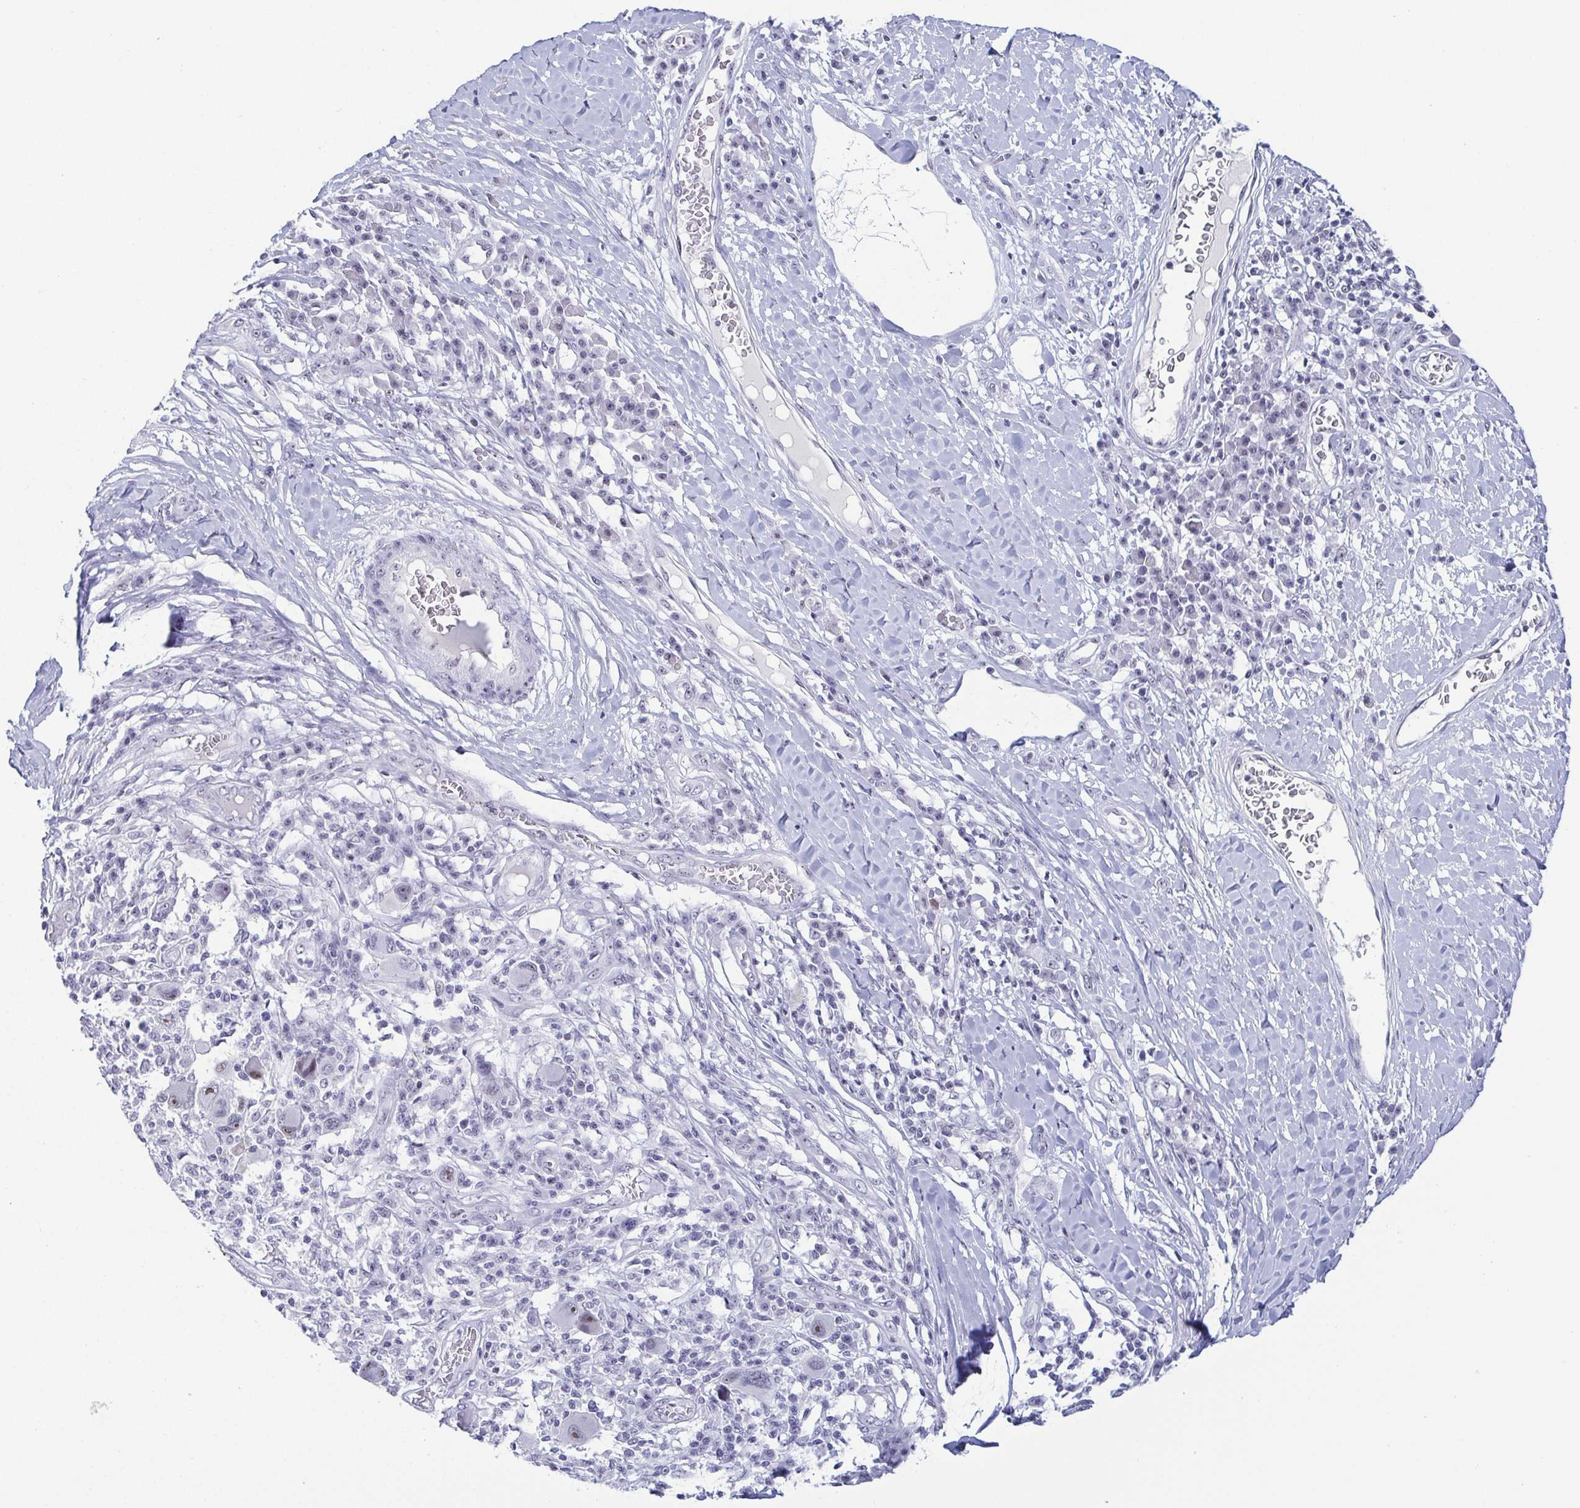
{"staining": {"intensity": "moderate", "quantity": "<25%", "location": "nuclear"}, "tissue": "melanoma", "cell_type": "Tumor cells", "image_type": "cancer", "snomed": [{"axis": "morphology", "description": "Malignant melanoma, NOS"}, {"axis": "topography", "description": "Skin"}], "caption": "This photomicrograph reveals malignant melanoma stained with immunohistochemistry to label a protein in brown. The nuclear of tumor cells show moderate positivity for the protein. Nuclei are counter-stained blue.", "gene": "BZW1", "patient": {"sex": "male", "age": 53}}